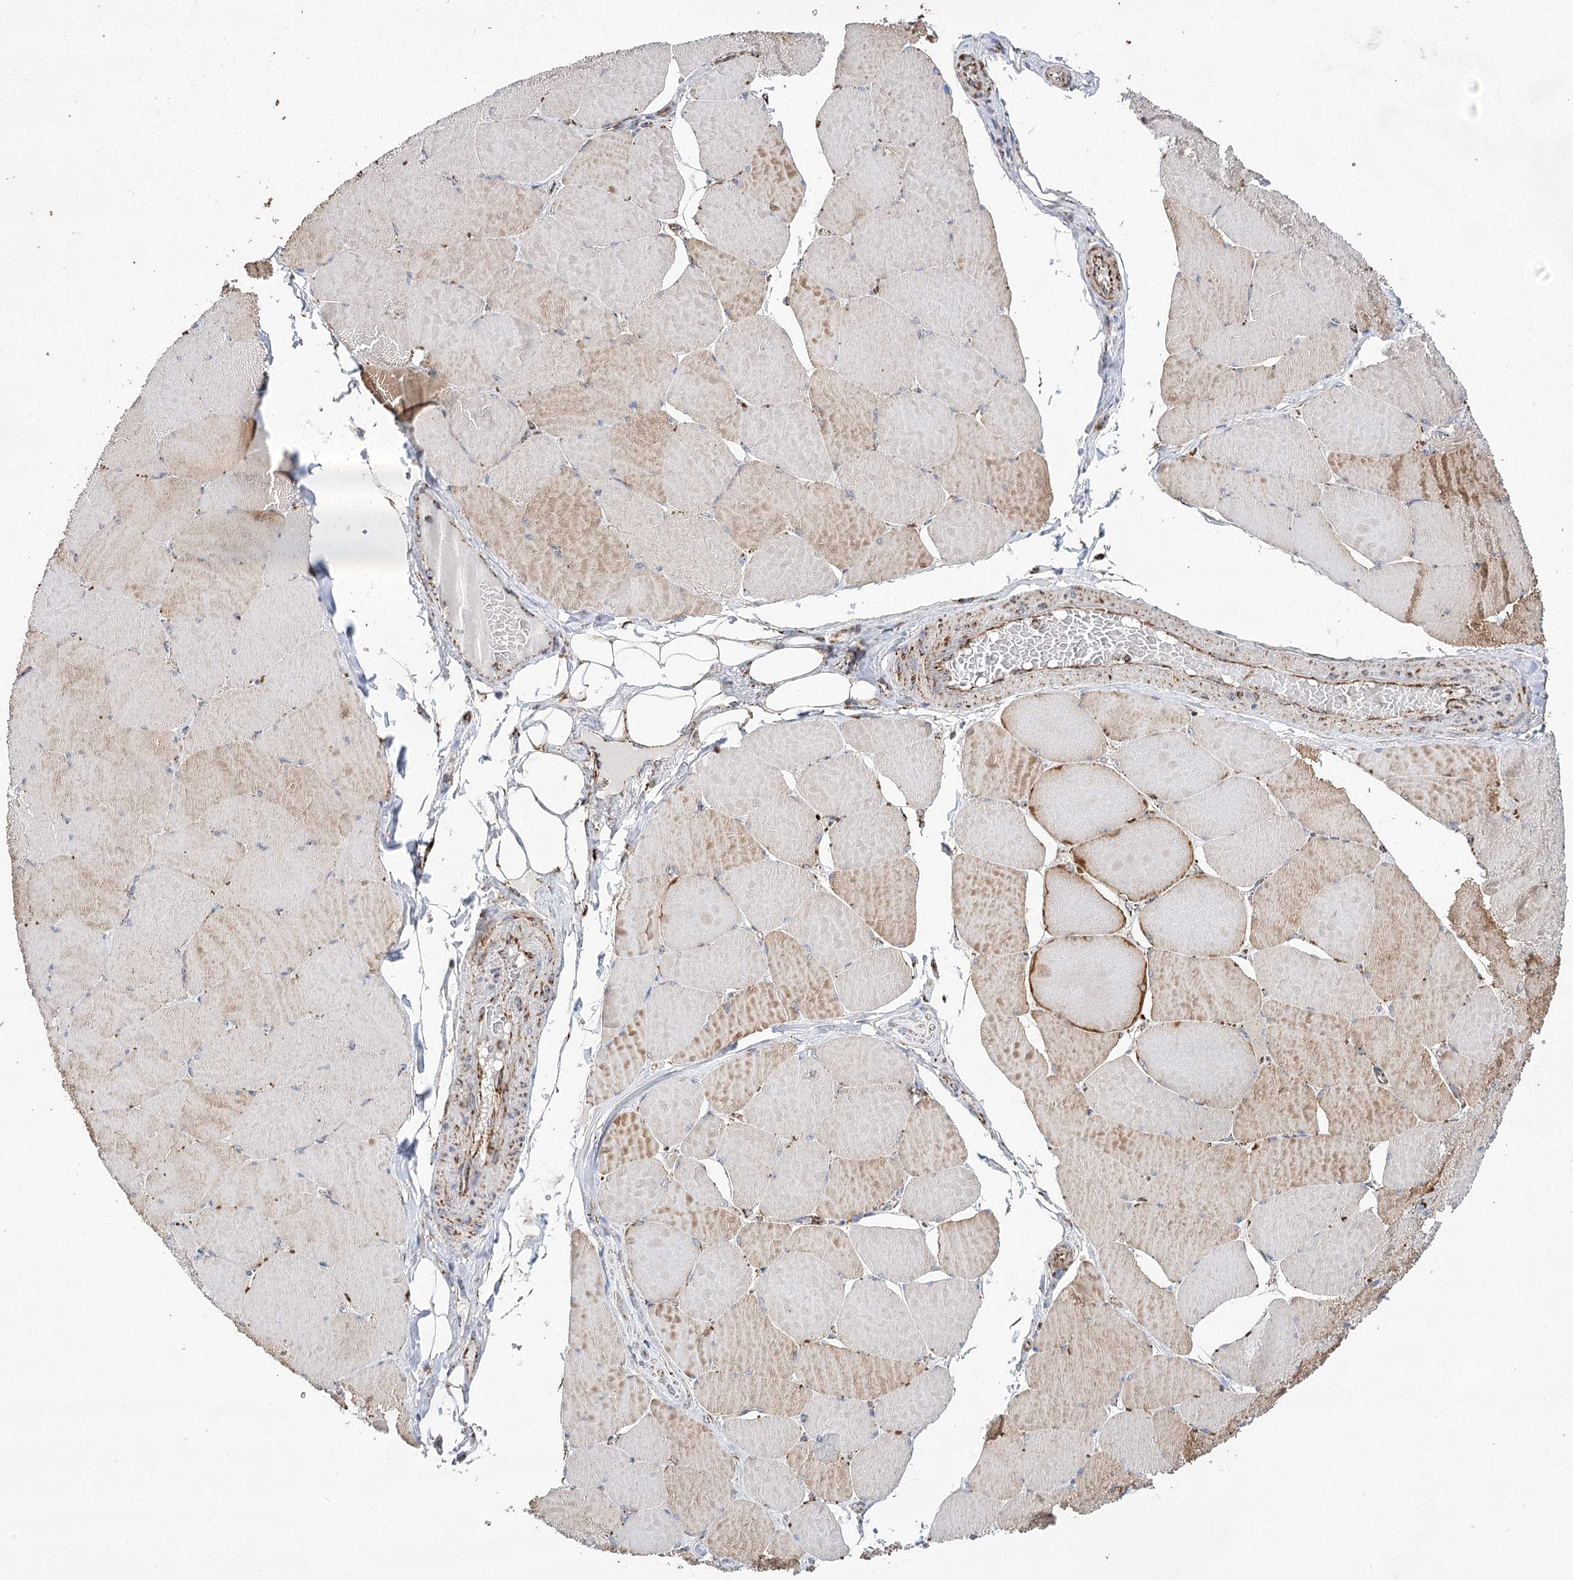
{"staining": {"intensity": "moderate", "quantity": "25%-75%", "location": "cytoplasmic/membranous"}, "tissue": "skeletal muscle", "cell_type": "Myocytes", "image_type": "normal", "snomed": [{"axis": "morphology", "description": "Normal tissue, NOS"}, {"axis": "topography", "description": "Skeletal muscle"}, {"axis": "topography", "description": "Head-Neck"}], "caption": "Immunohistochemistry of normal skeletal muscle reveals medium levels of moderate cytoplasmic/membranous expression in approximately 25%-75% of myocytes. Nuclei are stained in blue.", "gene": "NADK2", "patient": {"sex": "male", "age": 66}}